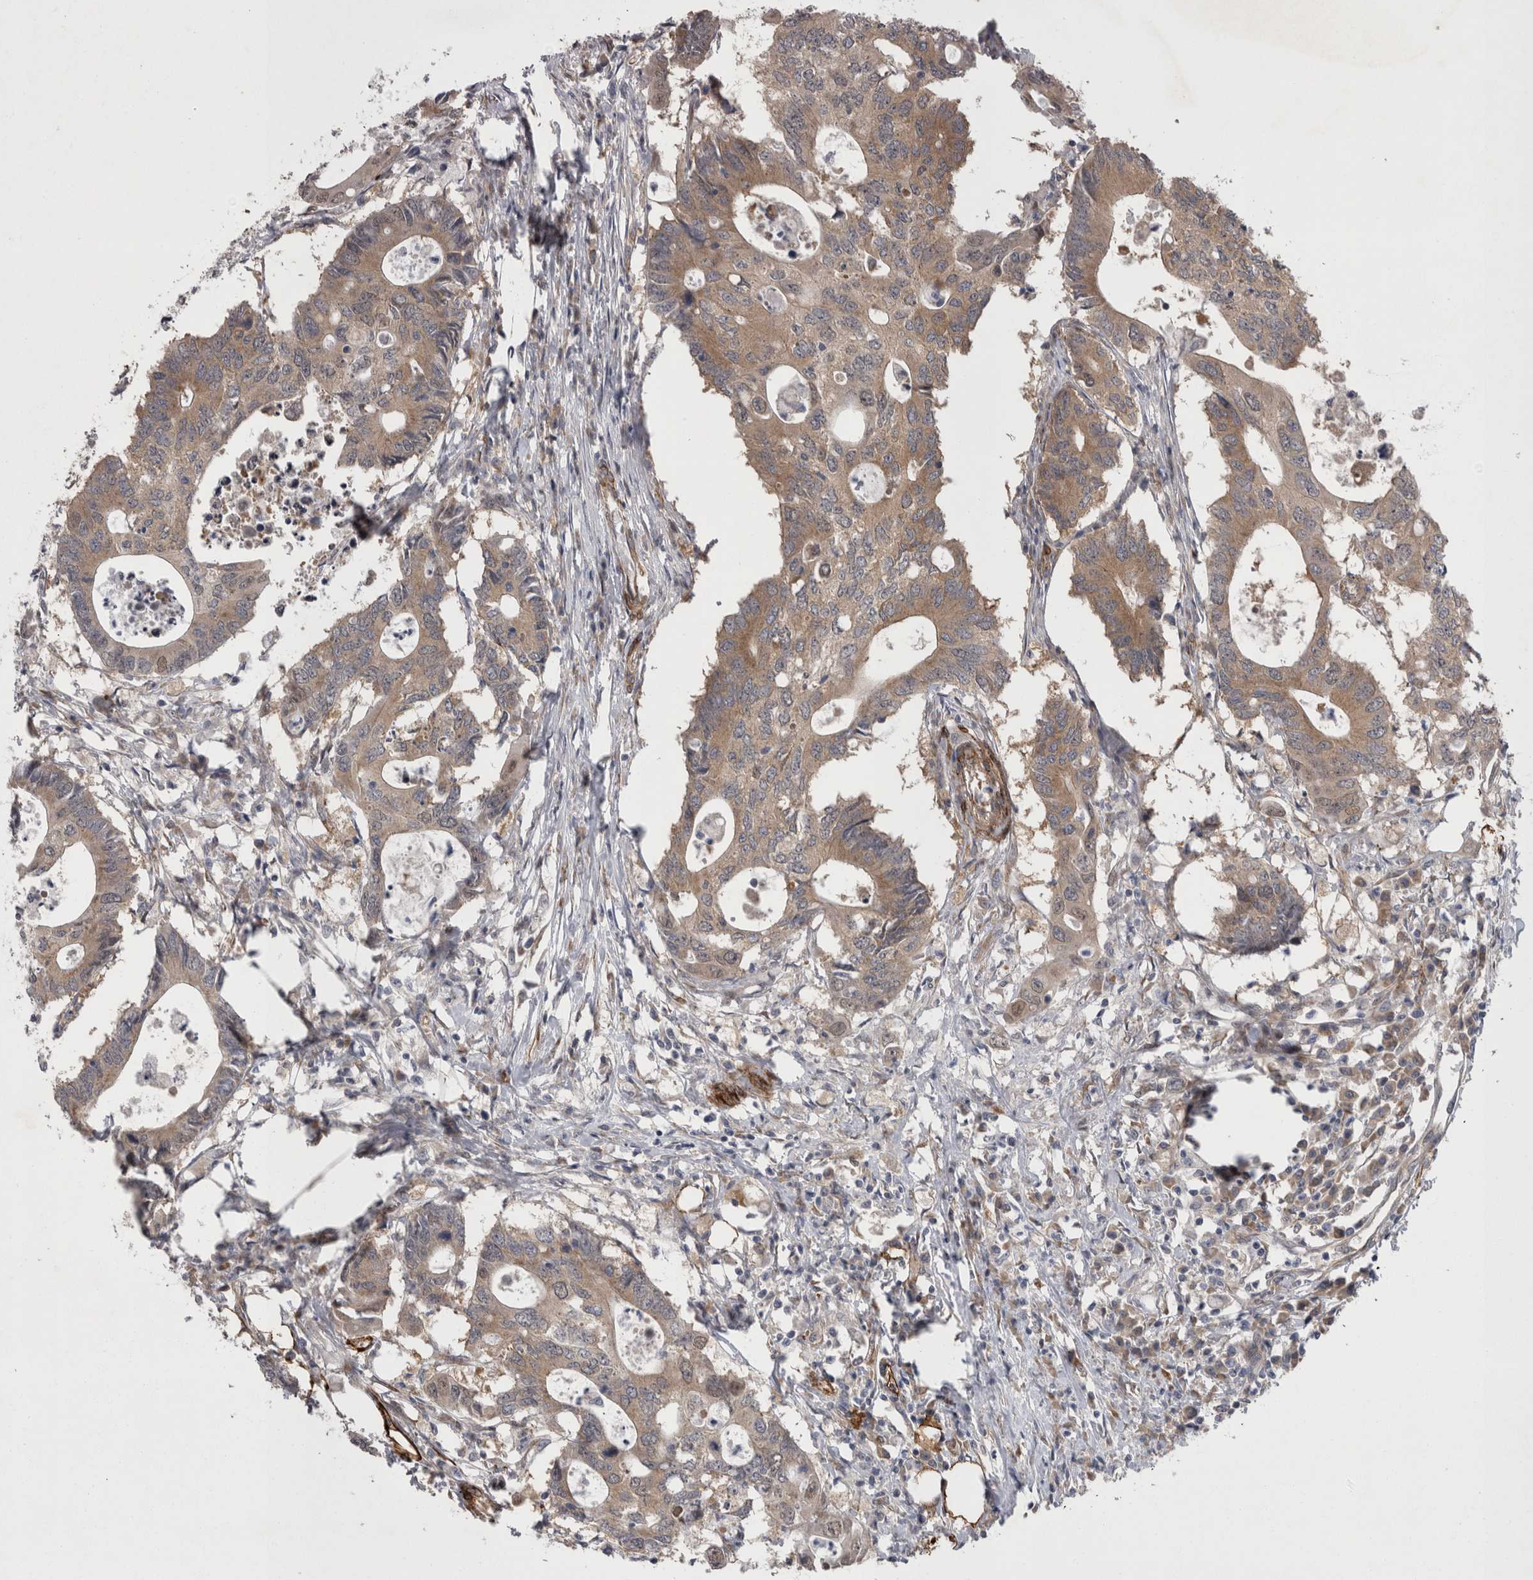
{"staining": {"intensity": "moderate", "quantity": ">75%", "location": "cytoplasmic/membranous"}, "tissue": "colorectal cancer", "cell_type": "Tumor cells", "image_type": "cancer", "snomed": [{"axis": "morphology", "description": "Adenocarcinoma, NOS"}, {"axis": "topography", "description": "Colon"}], "caption": "This is a micrograph of immunohistochemistry staining of colorectal cancer, which shows moderate staining in the cytoplasmic/membranous of tumor cells.", "gene": "DDX6", "patient": {"sex": "male", "age": 71}}